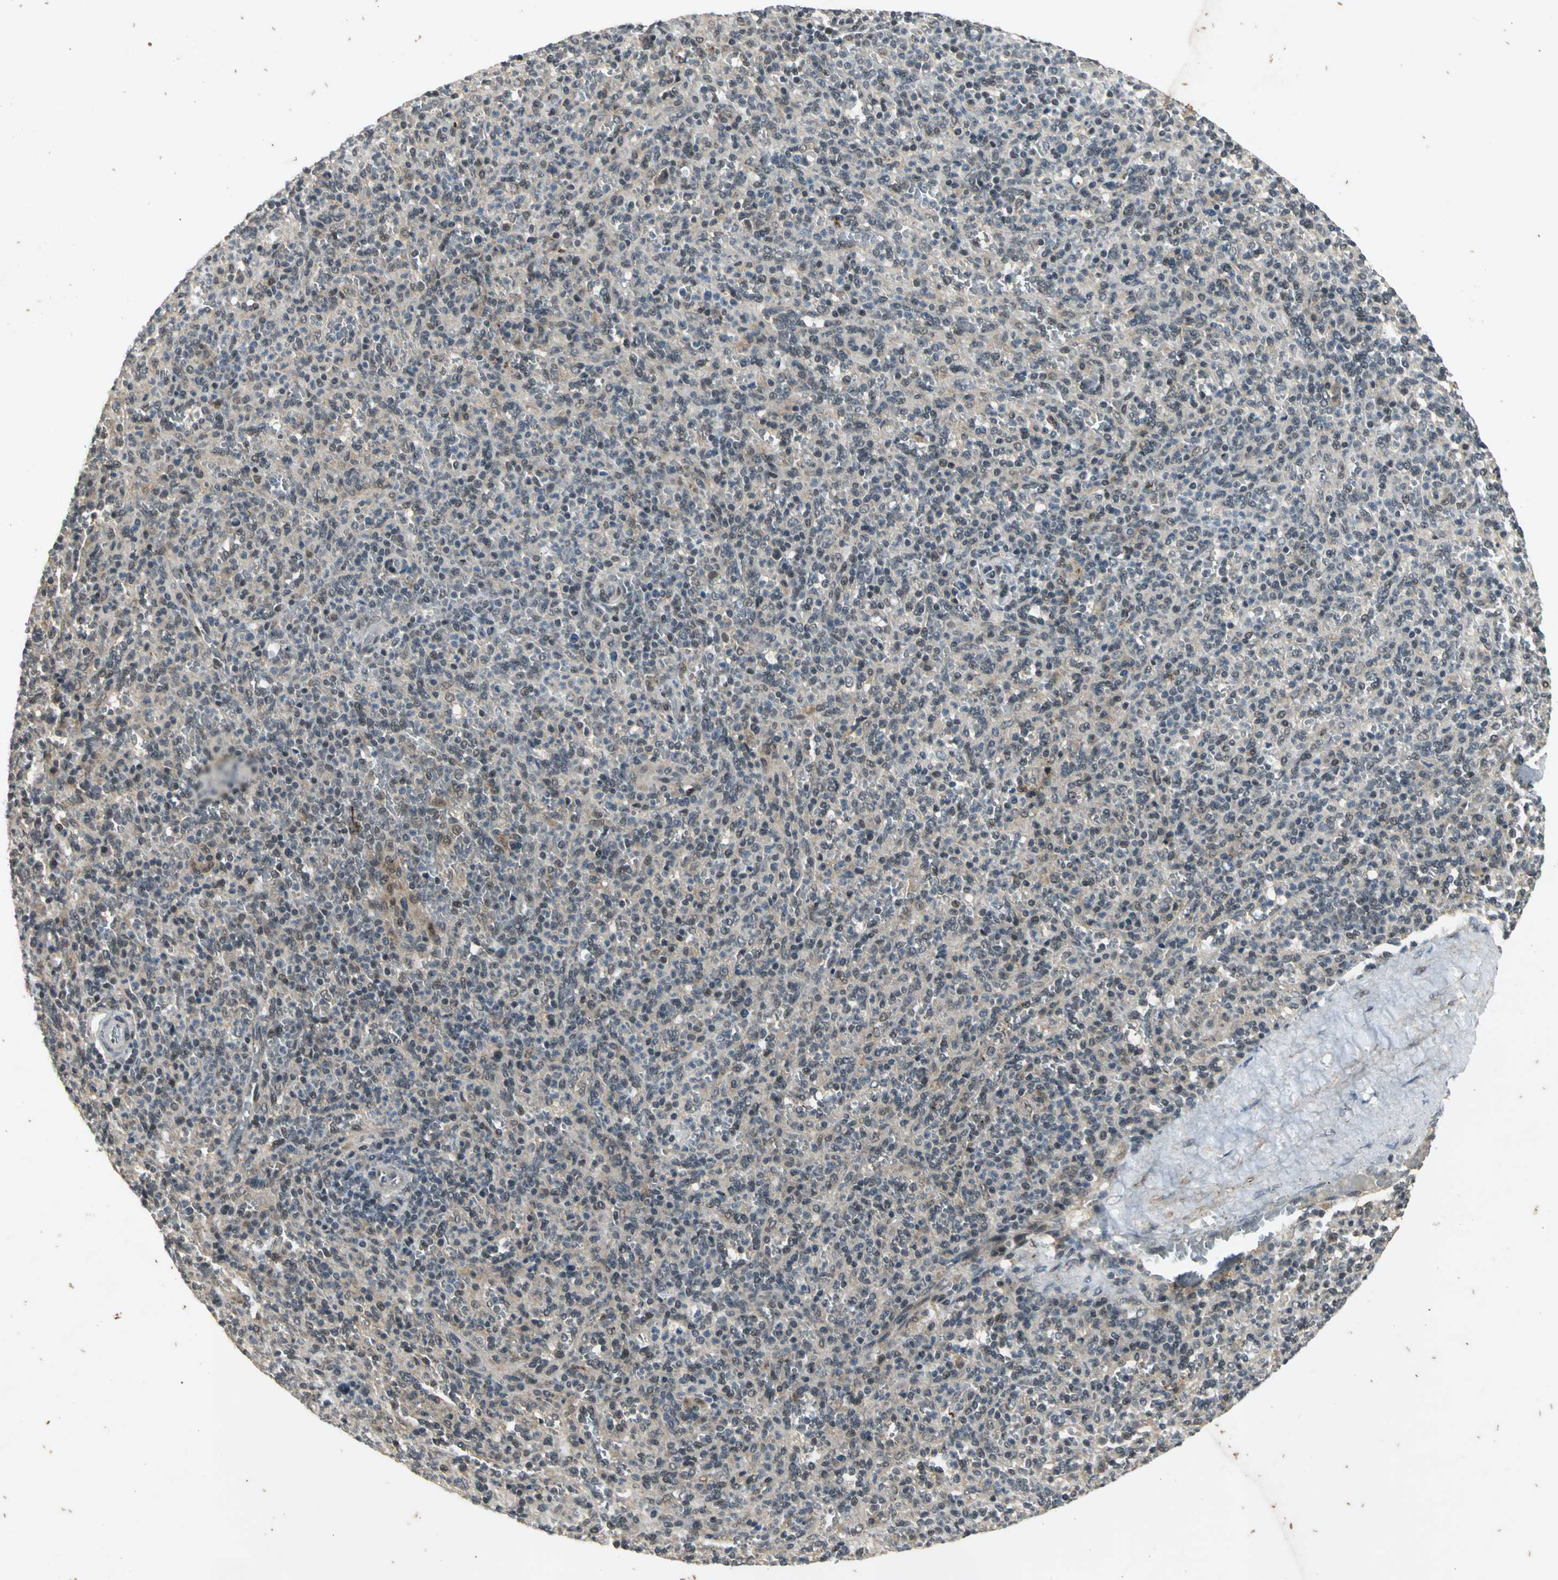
{"staining": {"intensity": "negative", "quantity": "none", "location": "none"}, "tissue": "spleen", "cell_type": "Cells in red pulp", "image_type": "normal", "snomed": [{"axis": "morphology", "description": "Normal tissue, NOS"}, {"axis": "topography", "description": "Spleen"}], "caption": "High power microscopy image of an immunohistochemistry (IHC) image of normal spleen, revealing no significant staining in cells in red pulp. The staining is performed using DAB brown chromogen with nuclei counter-stained in using hematoxylin.", "gene": "NOTCH3", "patient": {"sex": "male", "age": 36}}